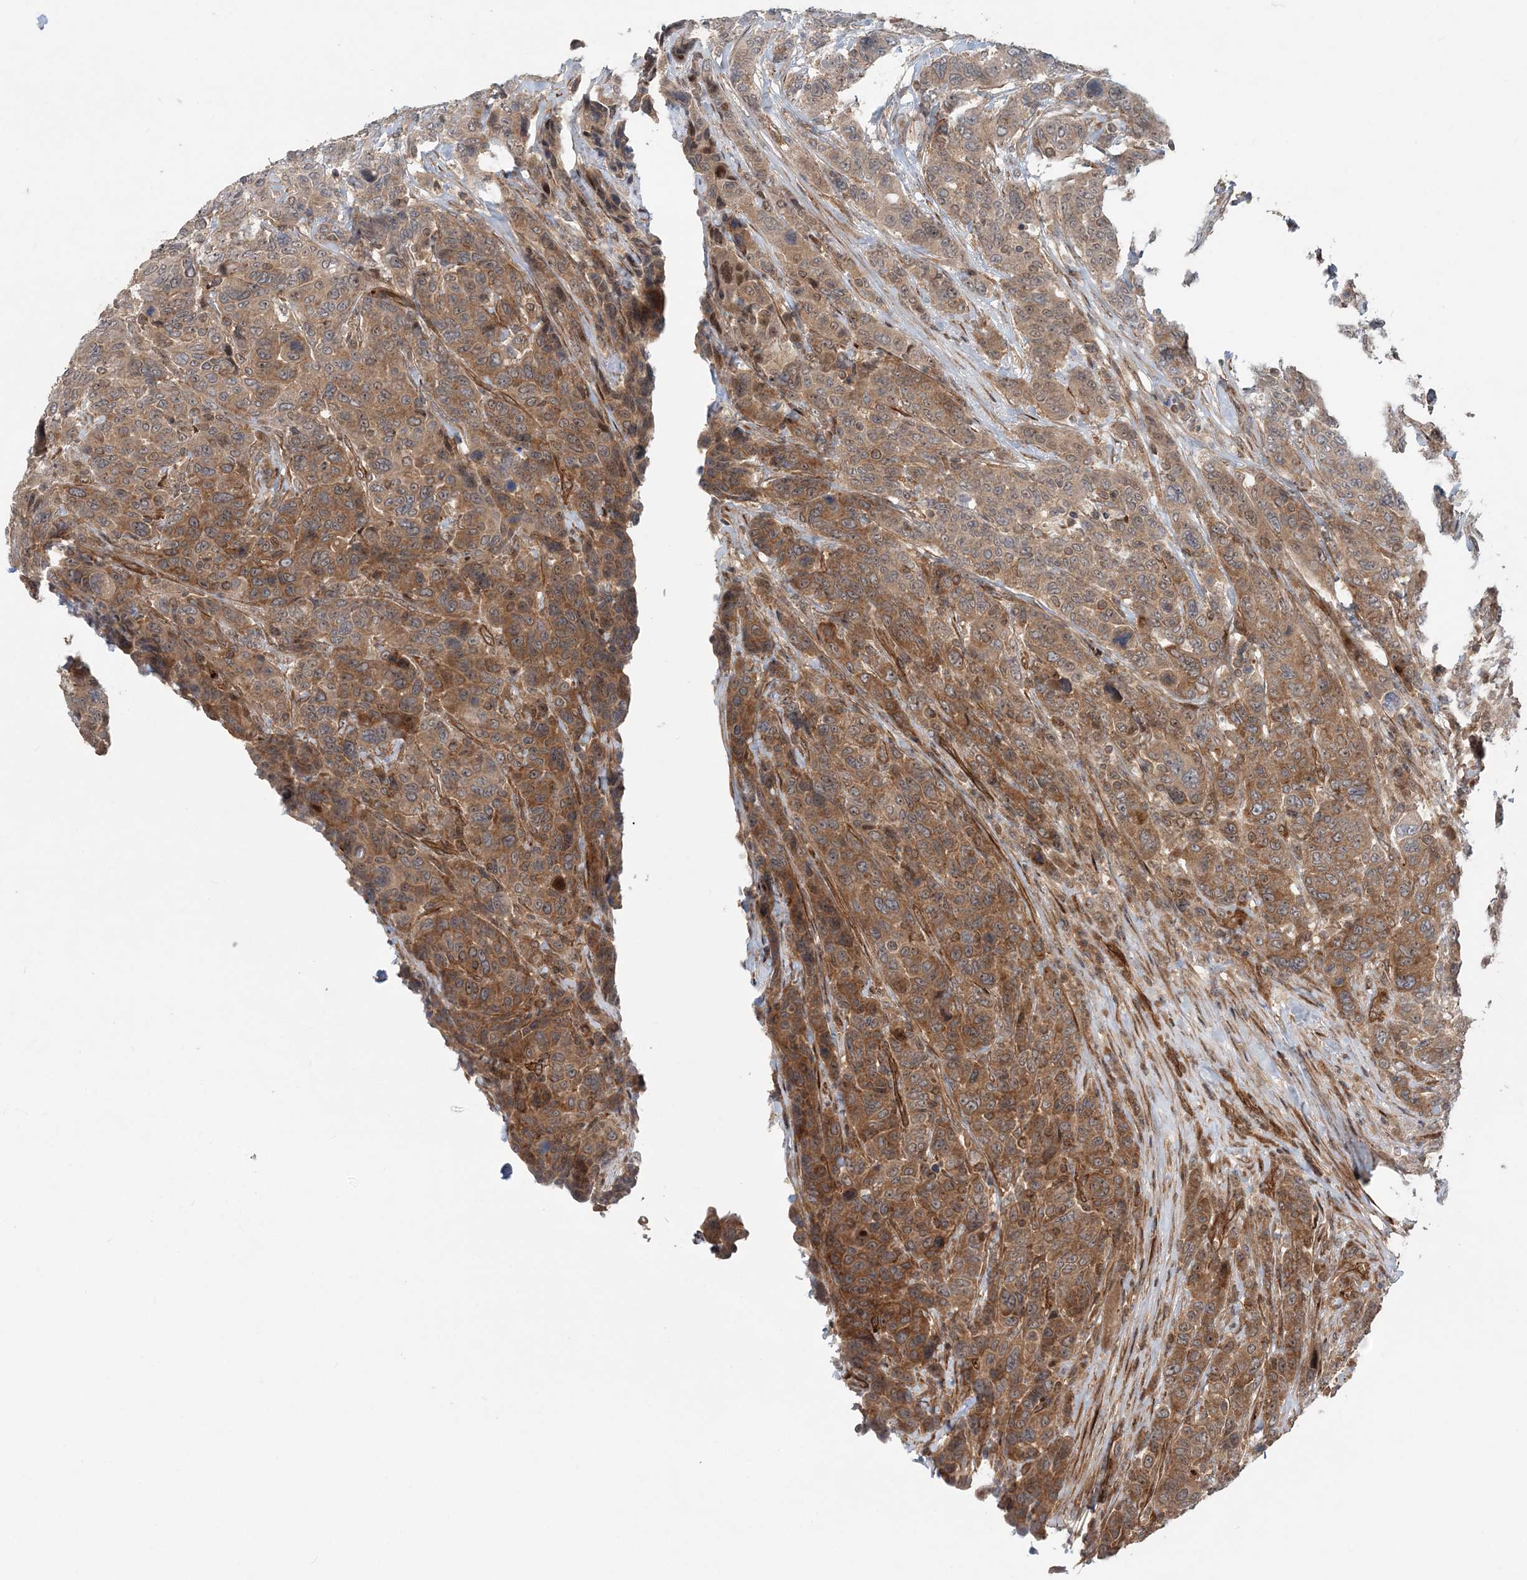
{"staining": {"intensity": "moderate", "quantity": ">75%", "location": "cytoplasmic/membranous"}, "tissue": "breast cancer", "cell_type": "Tumor cells", "image_type": "cancer", "snomed": [{"axis": "morphology", "description": "Duct carcinoma"}, {"axis": "topography", "description": "Breast"}], "caption": "A brown stain highlights moderate cytoplasmic/membranous staining of a protein in breast cancer tumor cells.", "gene": "GEMIN5", "patient": {"sex": "female", "age": 37}}